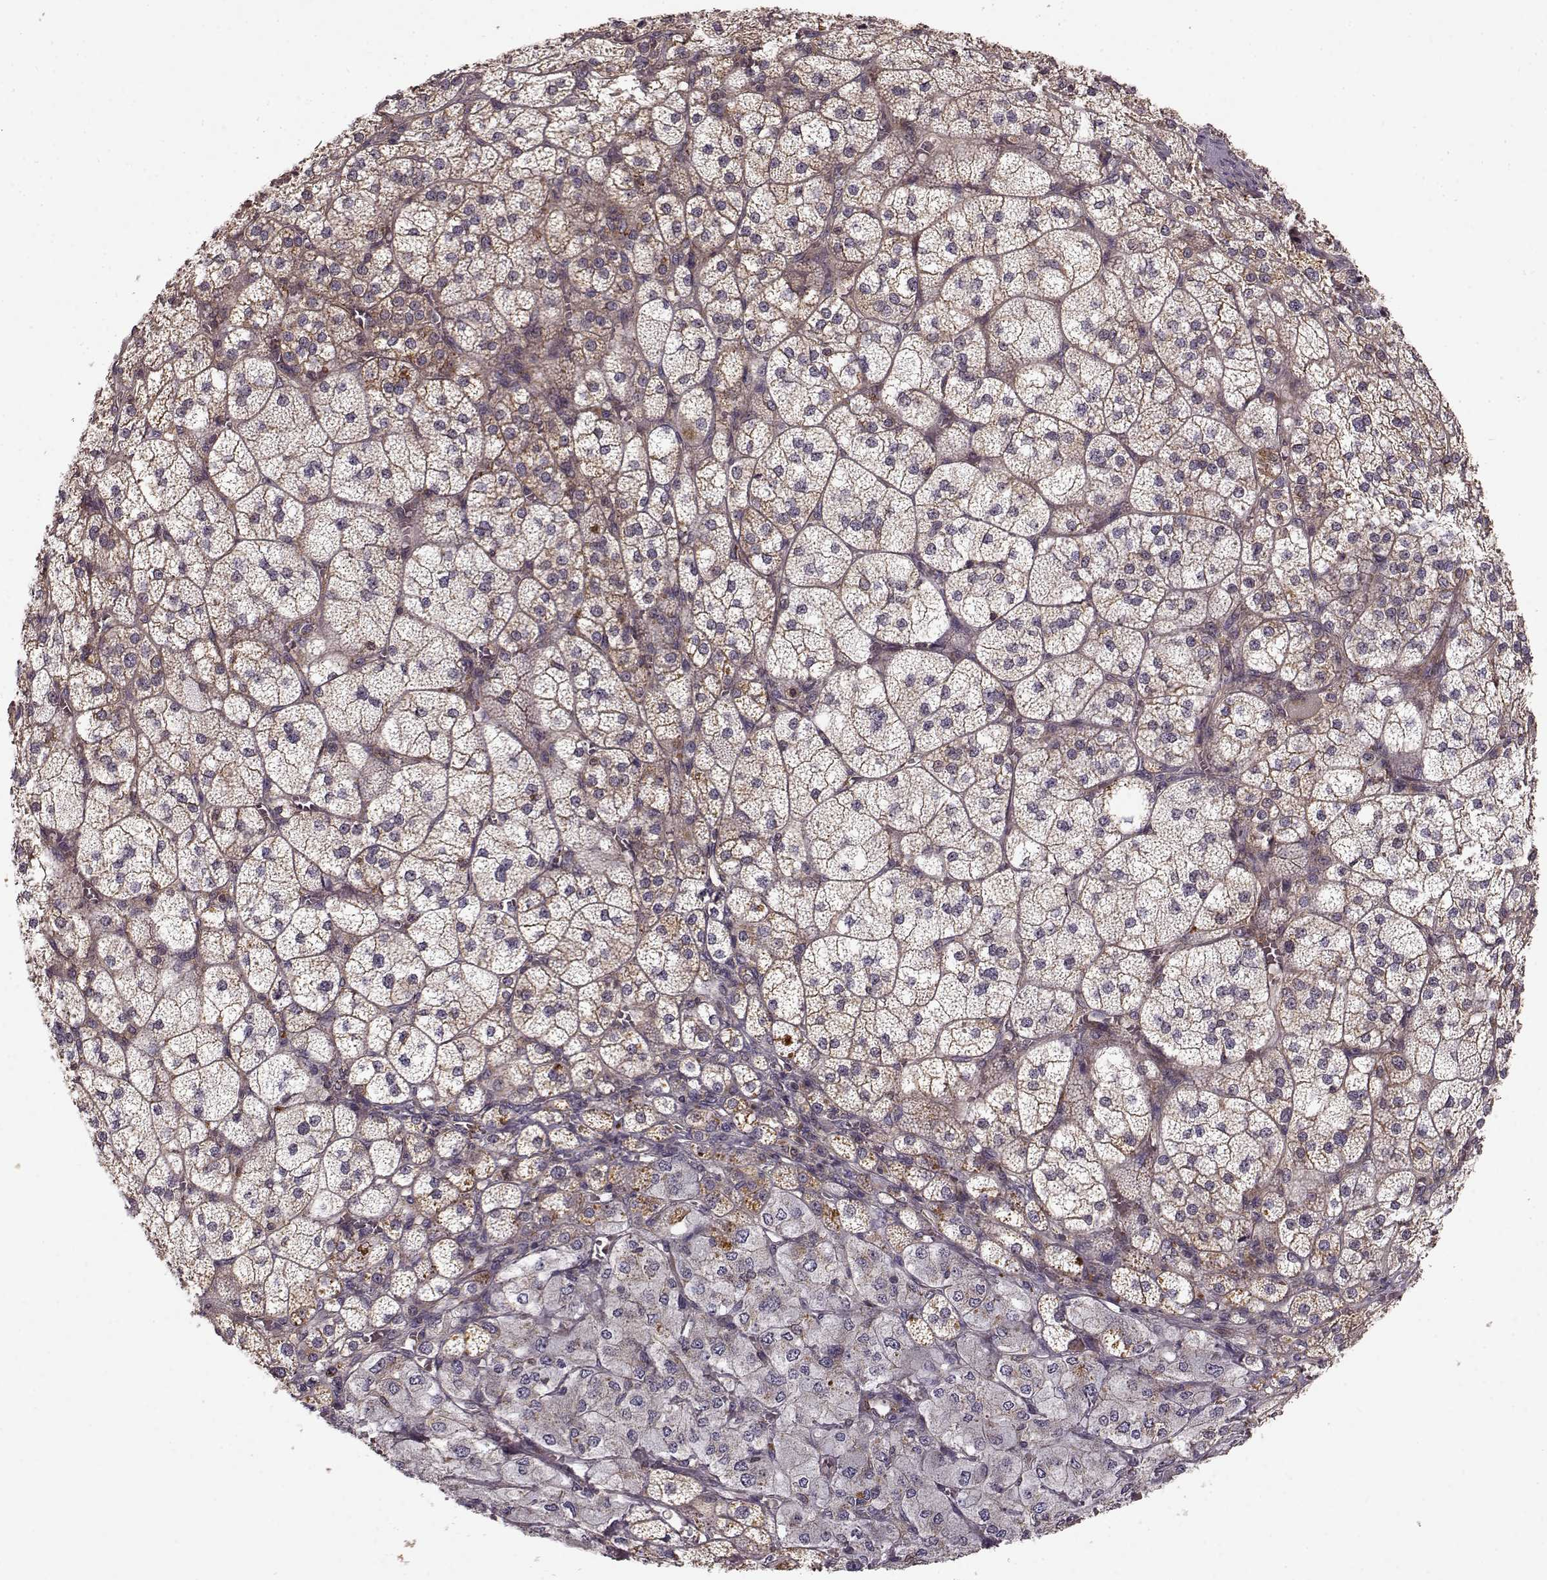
{"staining": {"intensity": "moderate", "quantity": ">75%", "location": "cytoplasmic/membranous"}, "tissue": "adrenal gland", "cell_type": "Glandular cells", "image_type": "normal", "snomed": [{"axis": "morphology", "description": "Normal tissue, NOS"}, {"axis": "topography", "description": "Adrenal gland"}], "caption": "Brown immunohistochemical staining in benign adrenal gland reveals moderate cytoplasmic/membranous staining in approximately >75% of glandular cells. The protein is shown in brown color, while the nuclei are stained blue.", "gene": "IFRD2", "patient": {"sex": "female", "age": 60}}